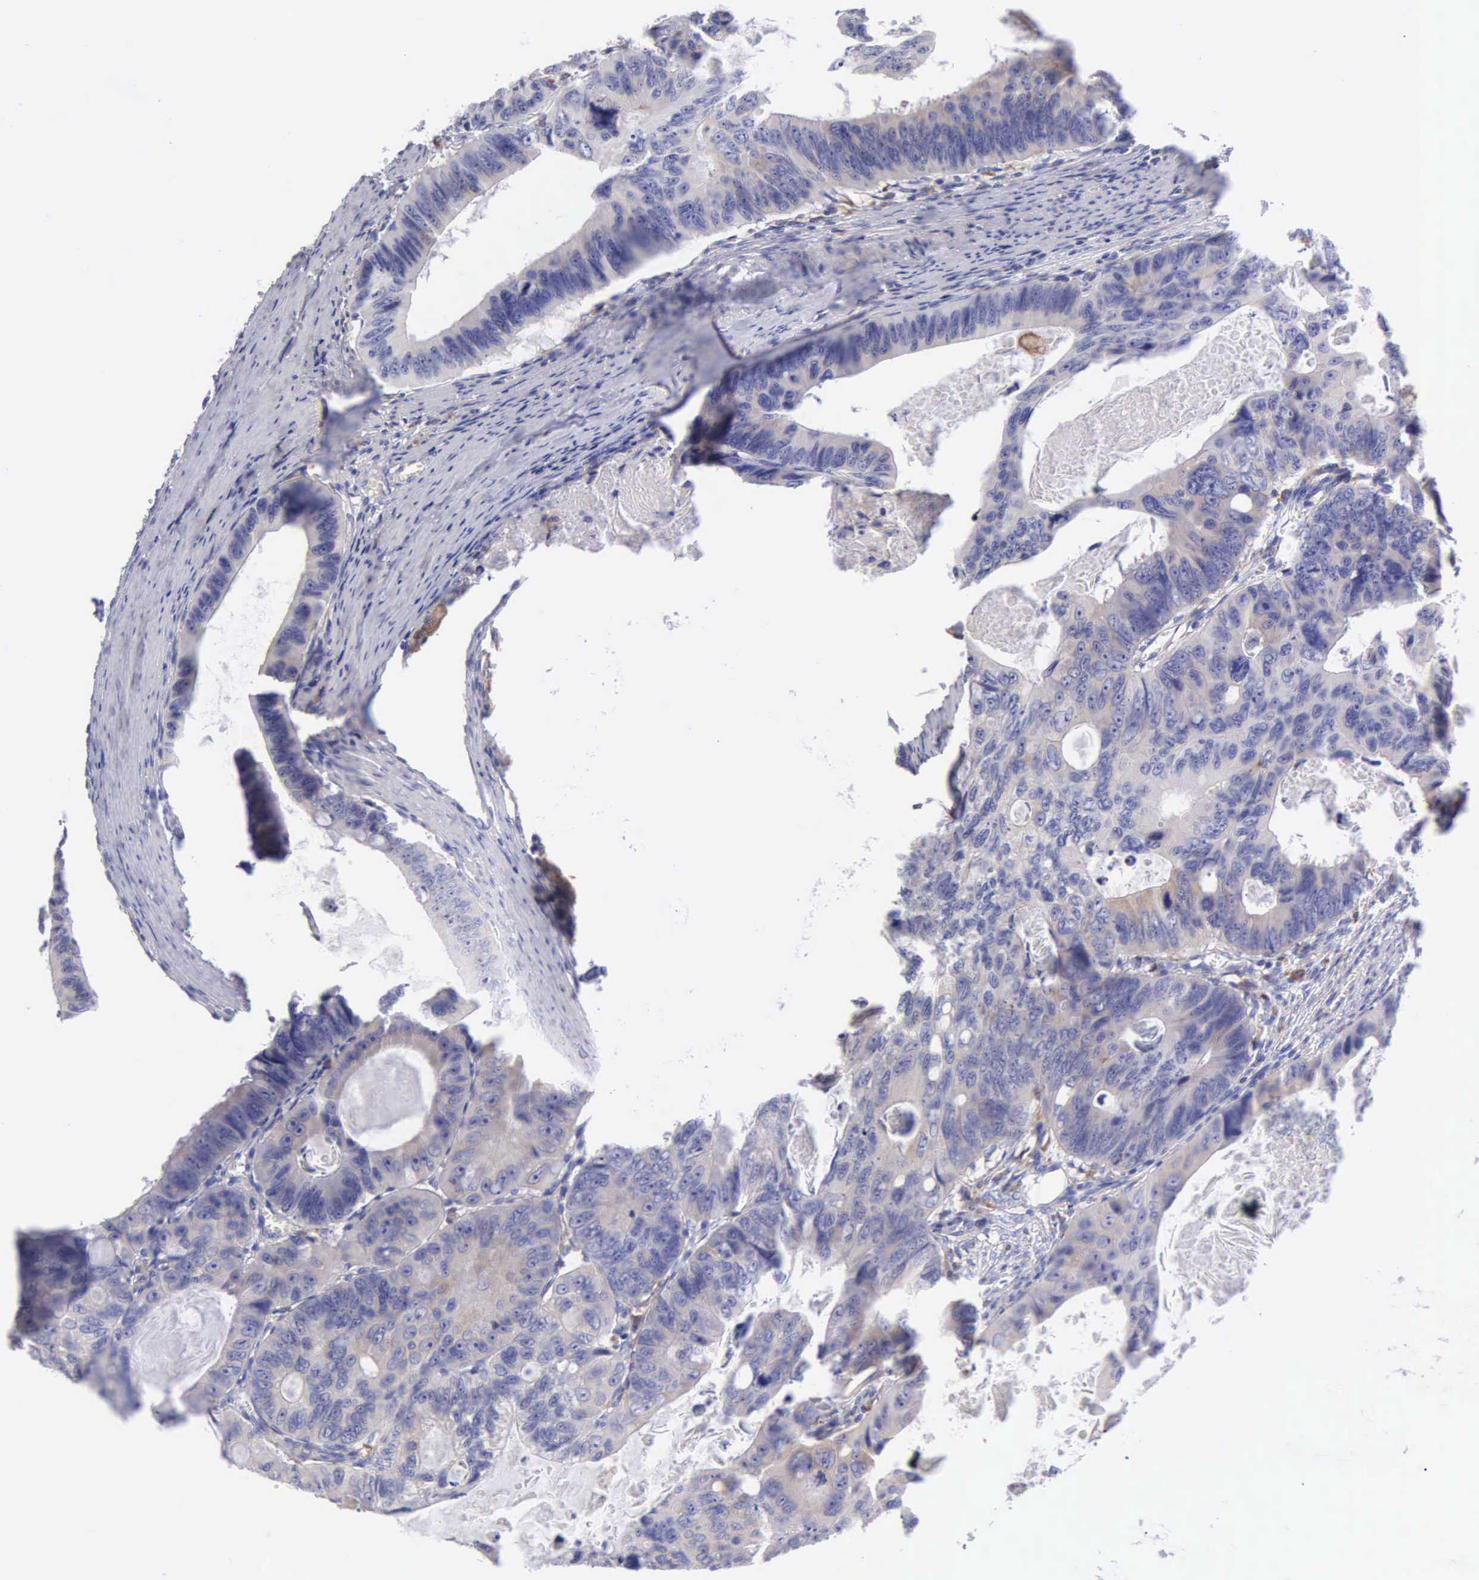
{"staining": {"intensity": "weak", "quantity": "<25%", "location": "cytoplasmic/membranous"}, "tissue": "colorectal cancer", "cell_type": "Tumor cells", "image_type": "cancer", "snomed": [{"axis": "morphology", "description": "Adenocarcinoma, NOS"}, {"axis": "topography", "description": "Colon"}], "caption": "IHC histopathology image of human colorectal cancer (adenocarcinoma) stained for a protein (brown), which reveals no expression in tumor cells. The staining was performed using DAB (3,3'-diaminobenzidine) to visualize the protein expression in brown, while the nuclei were stained in blue with hematoxylin (Magnification: 20x).", "gene": "TYRP1", "patient": {"sex": "female", "age": 55}}